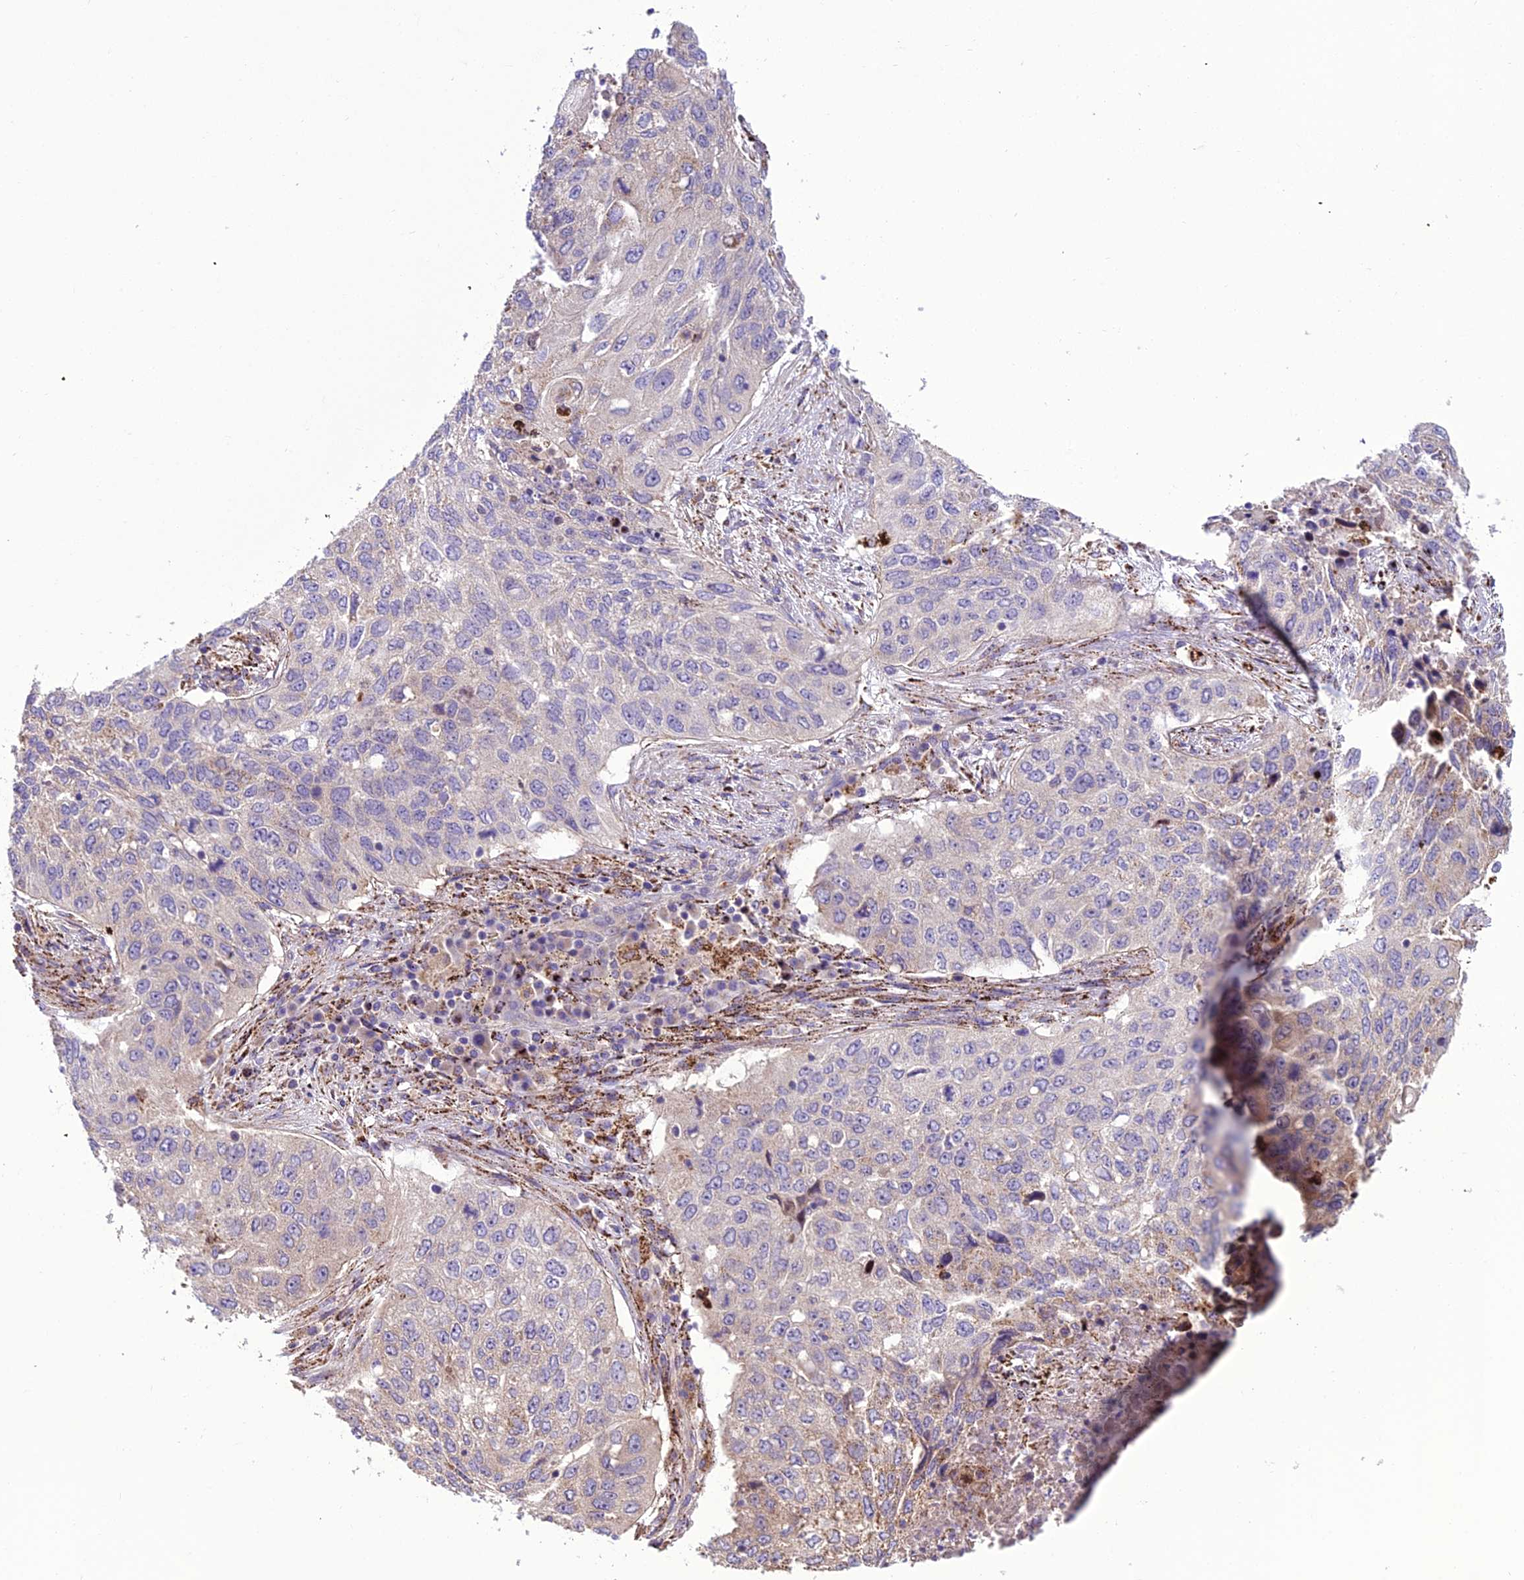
{"staining": {"intensity": "negative", "quantity": "none", "location": "none"}, "tissue": "lung cancer", "cell_type": "Tumor cells", "image_type": "cancer", "snomed": [{"axis": "morphology", "description": "Squamous cell carcinoma, NOS"}, {"axis": "topography", "description": "Lung"}], "caption": "DAB (3,3'-diaminobenzidine) immunohistochemical staining of lung squamous cell carcinoma exhibits no significant positivity in tumor cells.", "gene": "TBC1D24", "patient": {"sex": "female", "age": 63}}